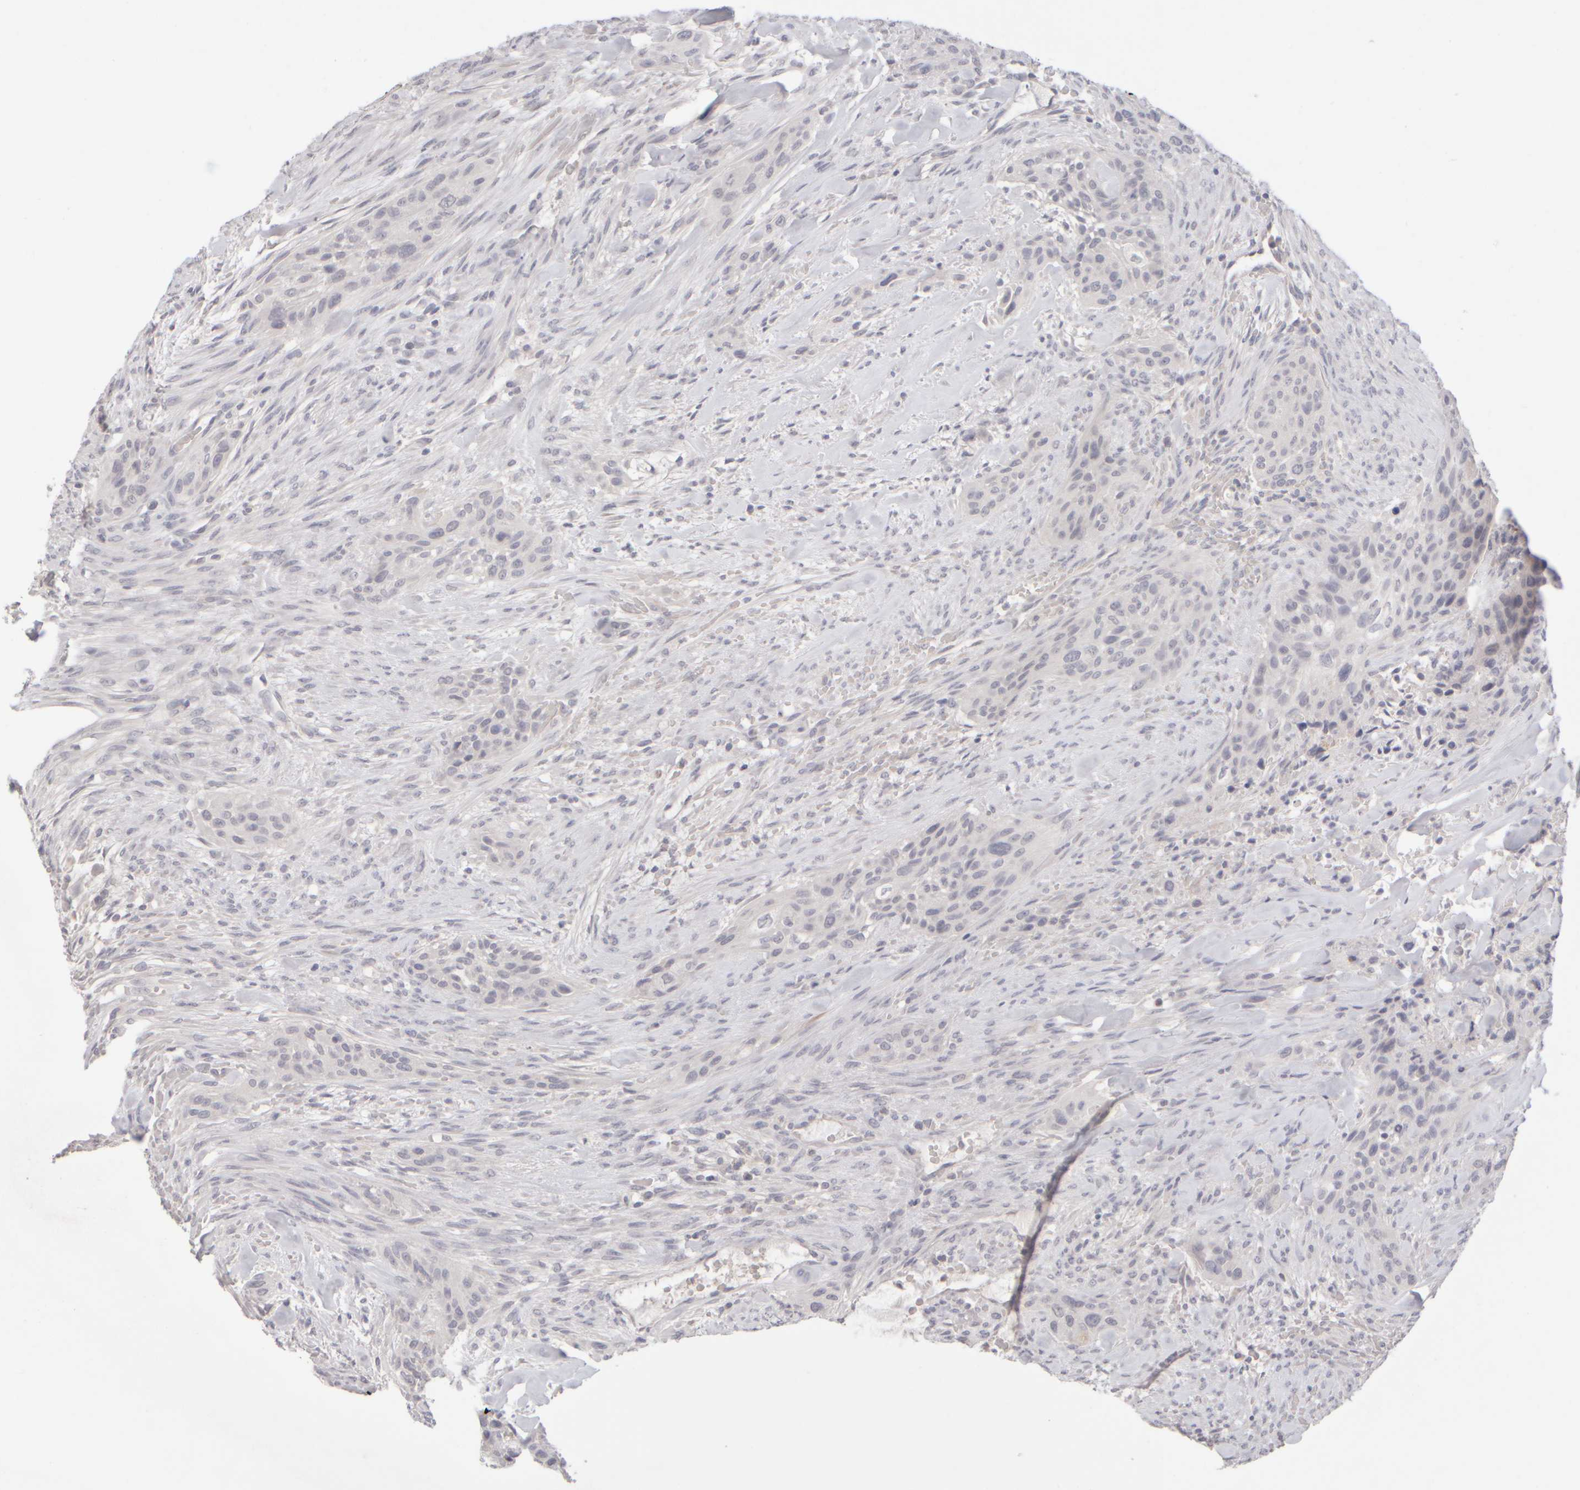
{"staining": {"intensity": "negative", "quantity": "none", "location": "none"}, "tissue": "urothelial cancer", "cell_type": "Tumor cells", "image_type": "cancer", "snomed": [{"axis": "morphology", "description": "Urothelial carcinoma, High grade"}, {"axis": "topography", "description": "Urinary bladder"}], "caption": "Photomicrograph shows no significant protein staining in tumor cells of urothelial cancer.", "gene": "ZNF112", "patient": {"sex": "male", "age": 35}}